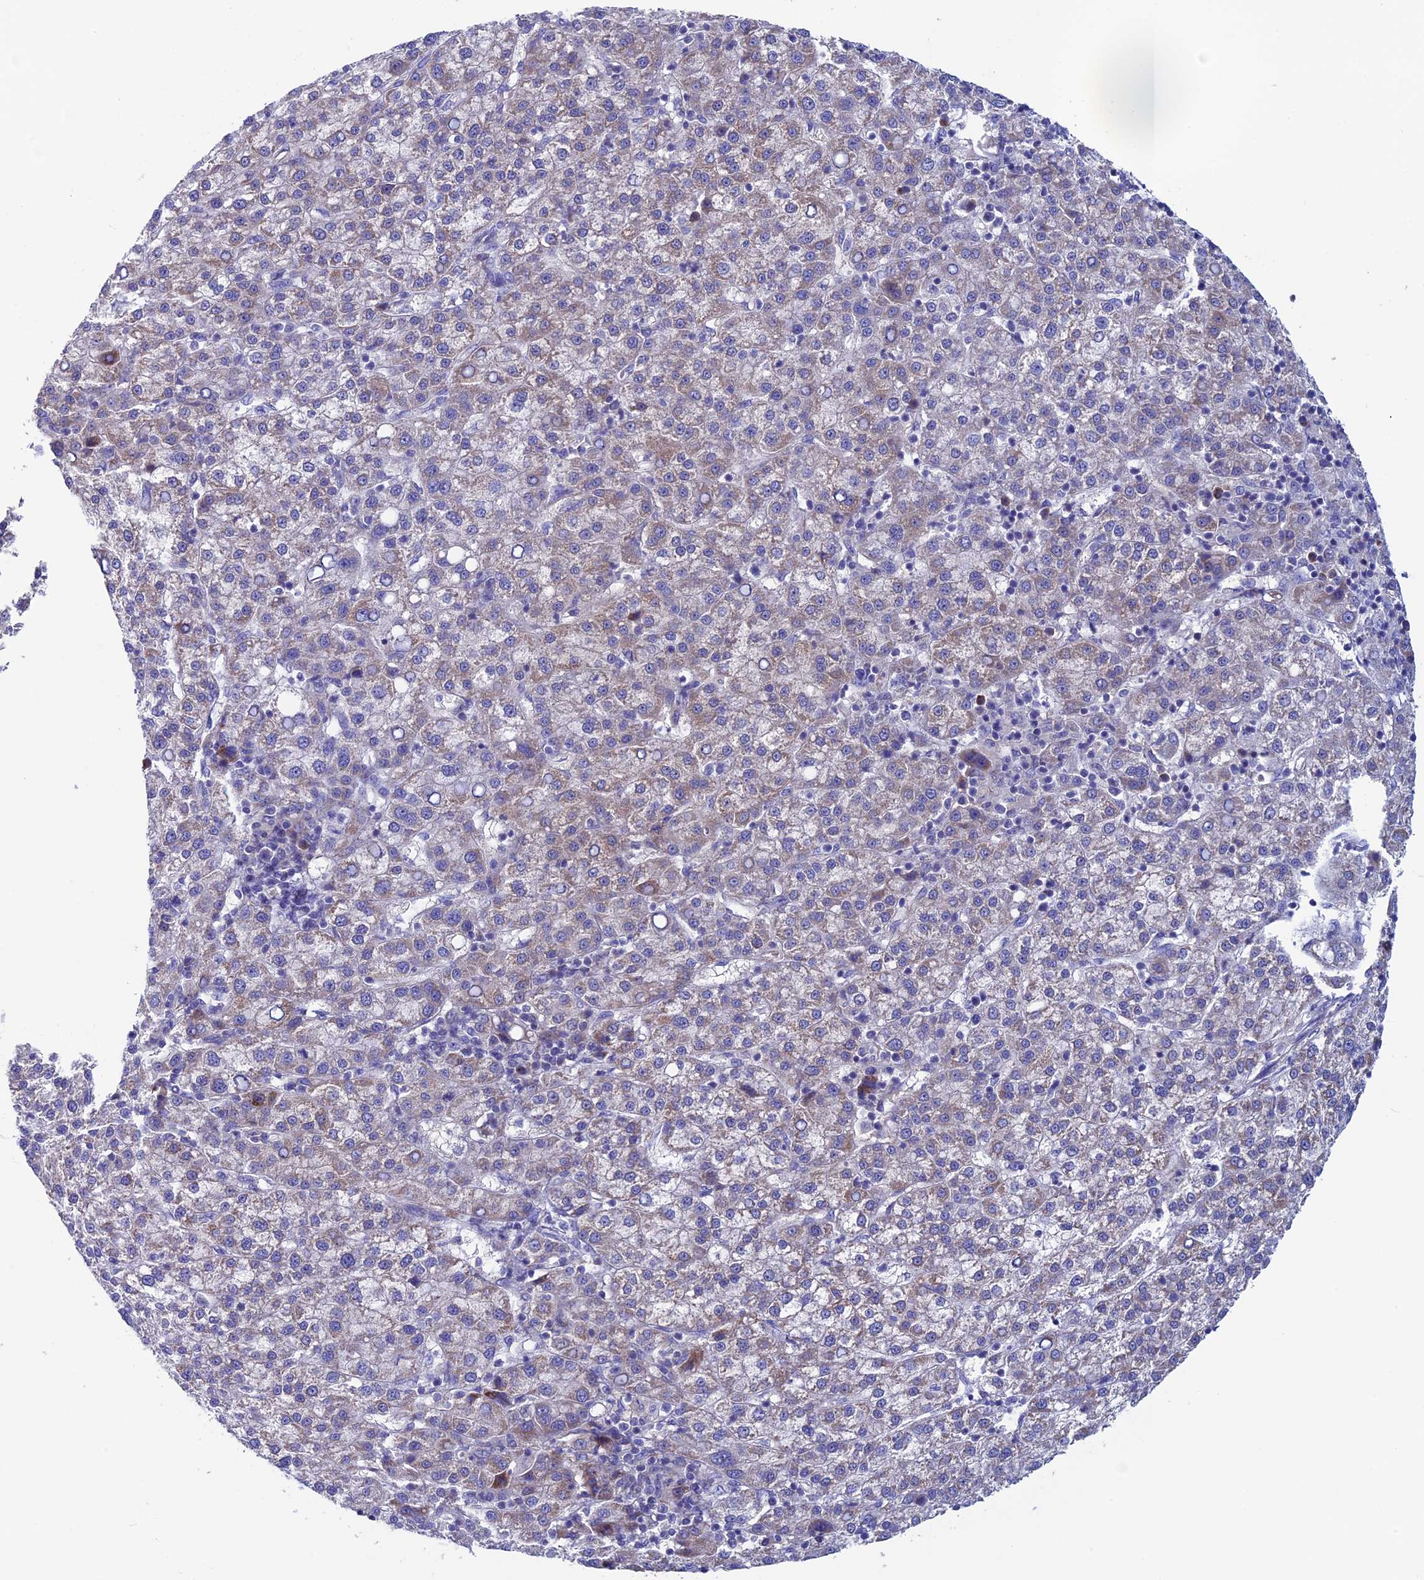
{"staining": {"intensity": "moderate", "quantity": "<25%", "location": "cytoplasmic/membranous"}, "tissue": "liver cancer", "cell_type": "Tumor cells", "image_type": "cancer", "snomed": [{"axis": "morphology", "description": "Carcinoma, Hepatocellular, NOS"}, {"axis": "topography", "description": "Liver"}], "caption": "There is low levels of moderate cytoplasmic/membranous expression in tumor cells of hepatocellular carcinoma (liver), as demonstrated by immunohistochemical staining (brown color).", "gene": "SLC15A5", "patient": {"sex": "female", "age": 58}}